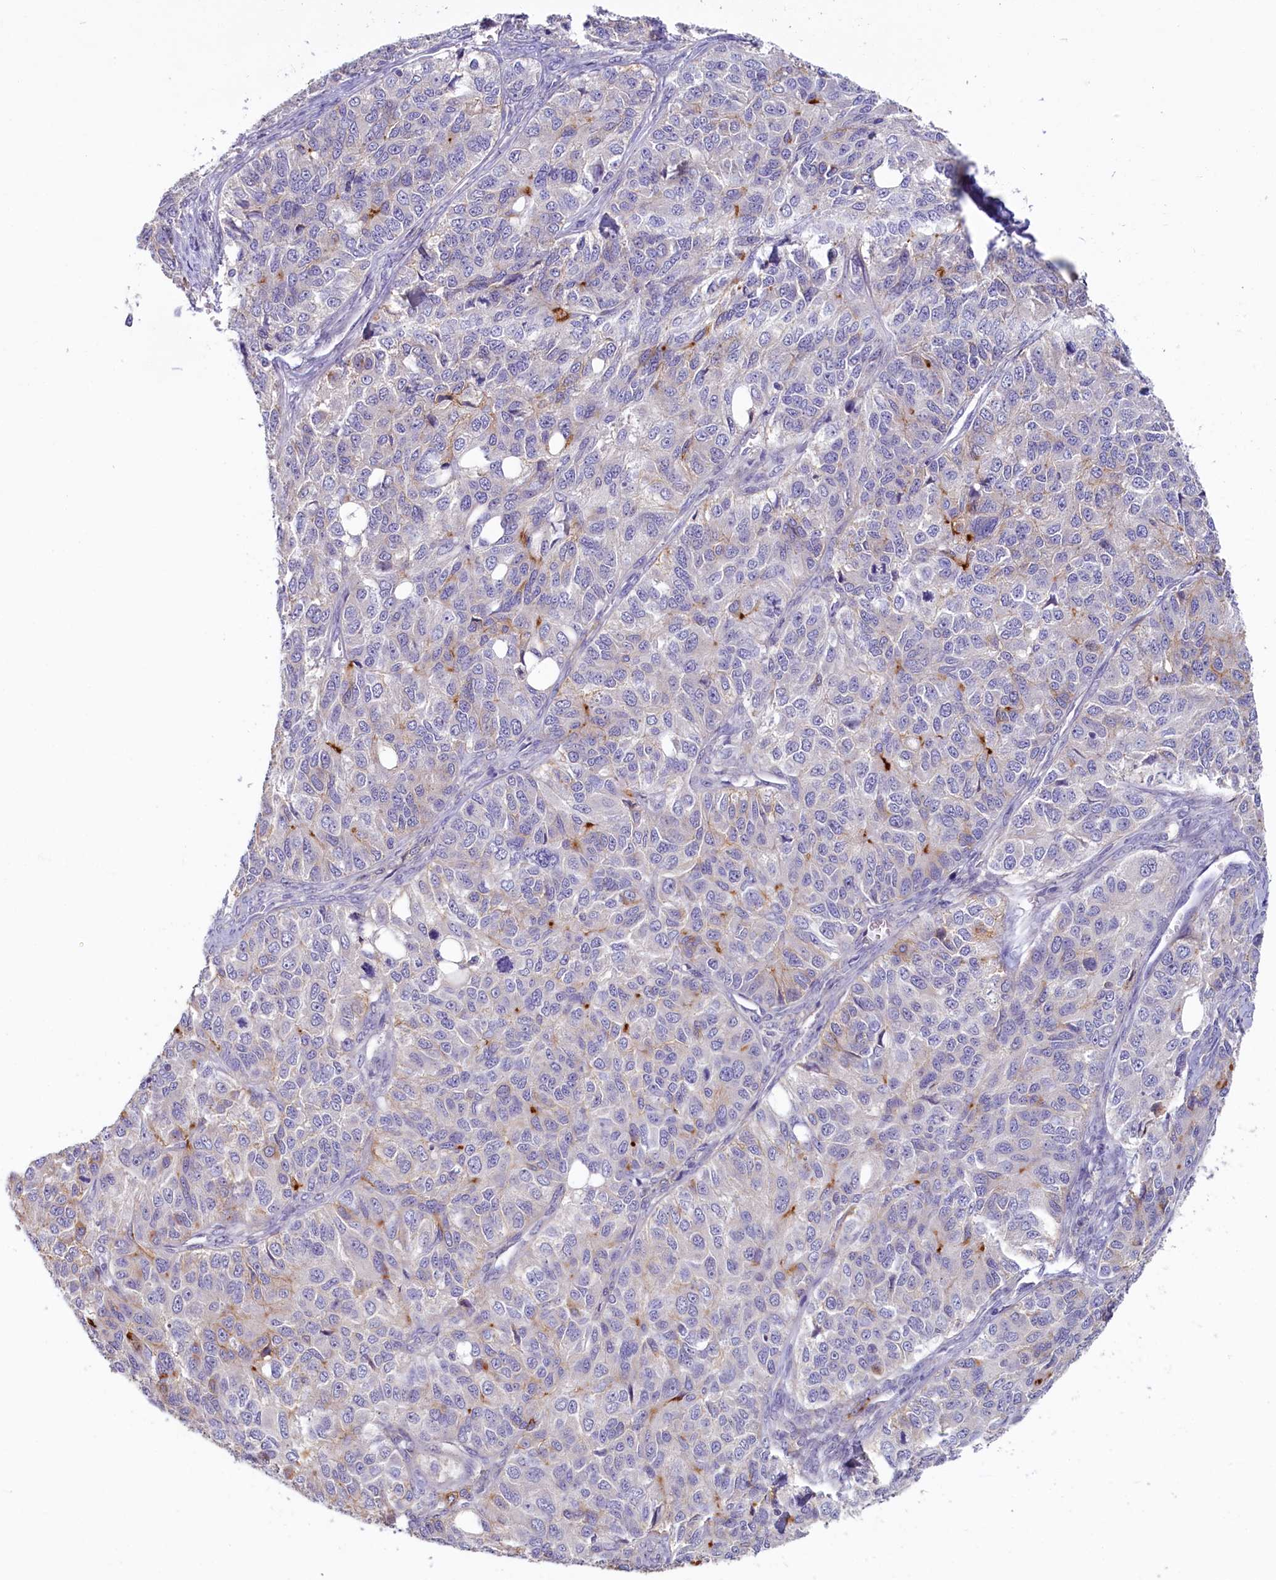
{"staining": {"intensity": "negative", "quantity": "none", "location": "none"}, "tissue": "ovarian cancer", "cell_type": "Tumor cells", "image_type": "cancer", "snomed": [{"axis": "morphology", "description": "Carcinoma, endometroid"}, {"axis": "topography", "description": "Ovary"}], "caption": "Immunohistochemistry (IHC) photomicrograph of ovarian cancer stained for a protein (brown), which displays no staining in tumor cells.", "gene": "PDE6D", "patient": {"sex": "female", "age": 51}}